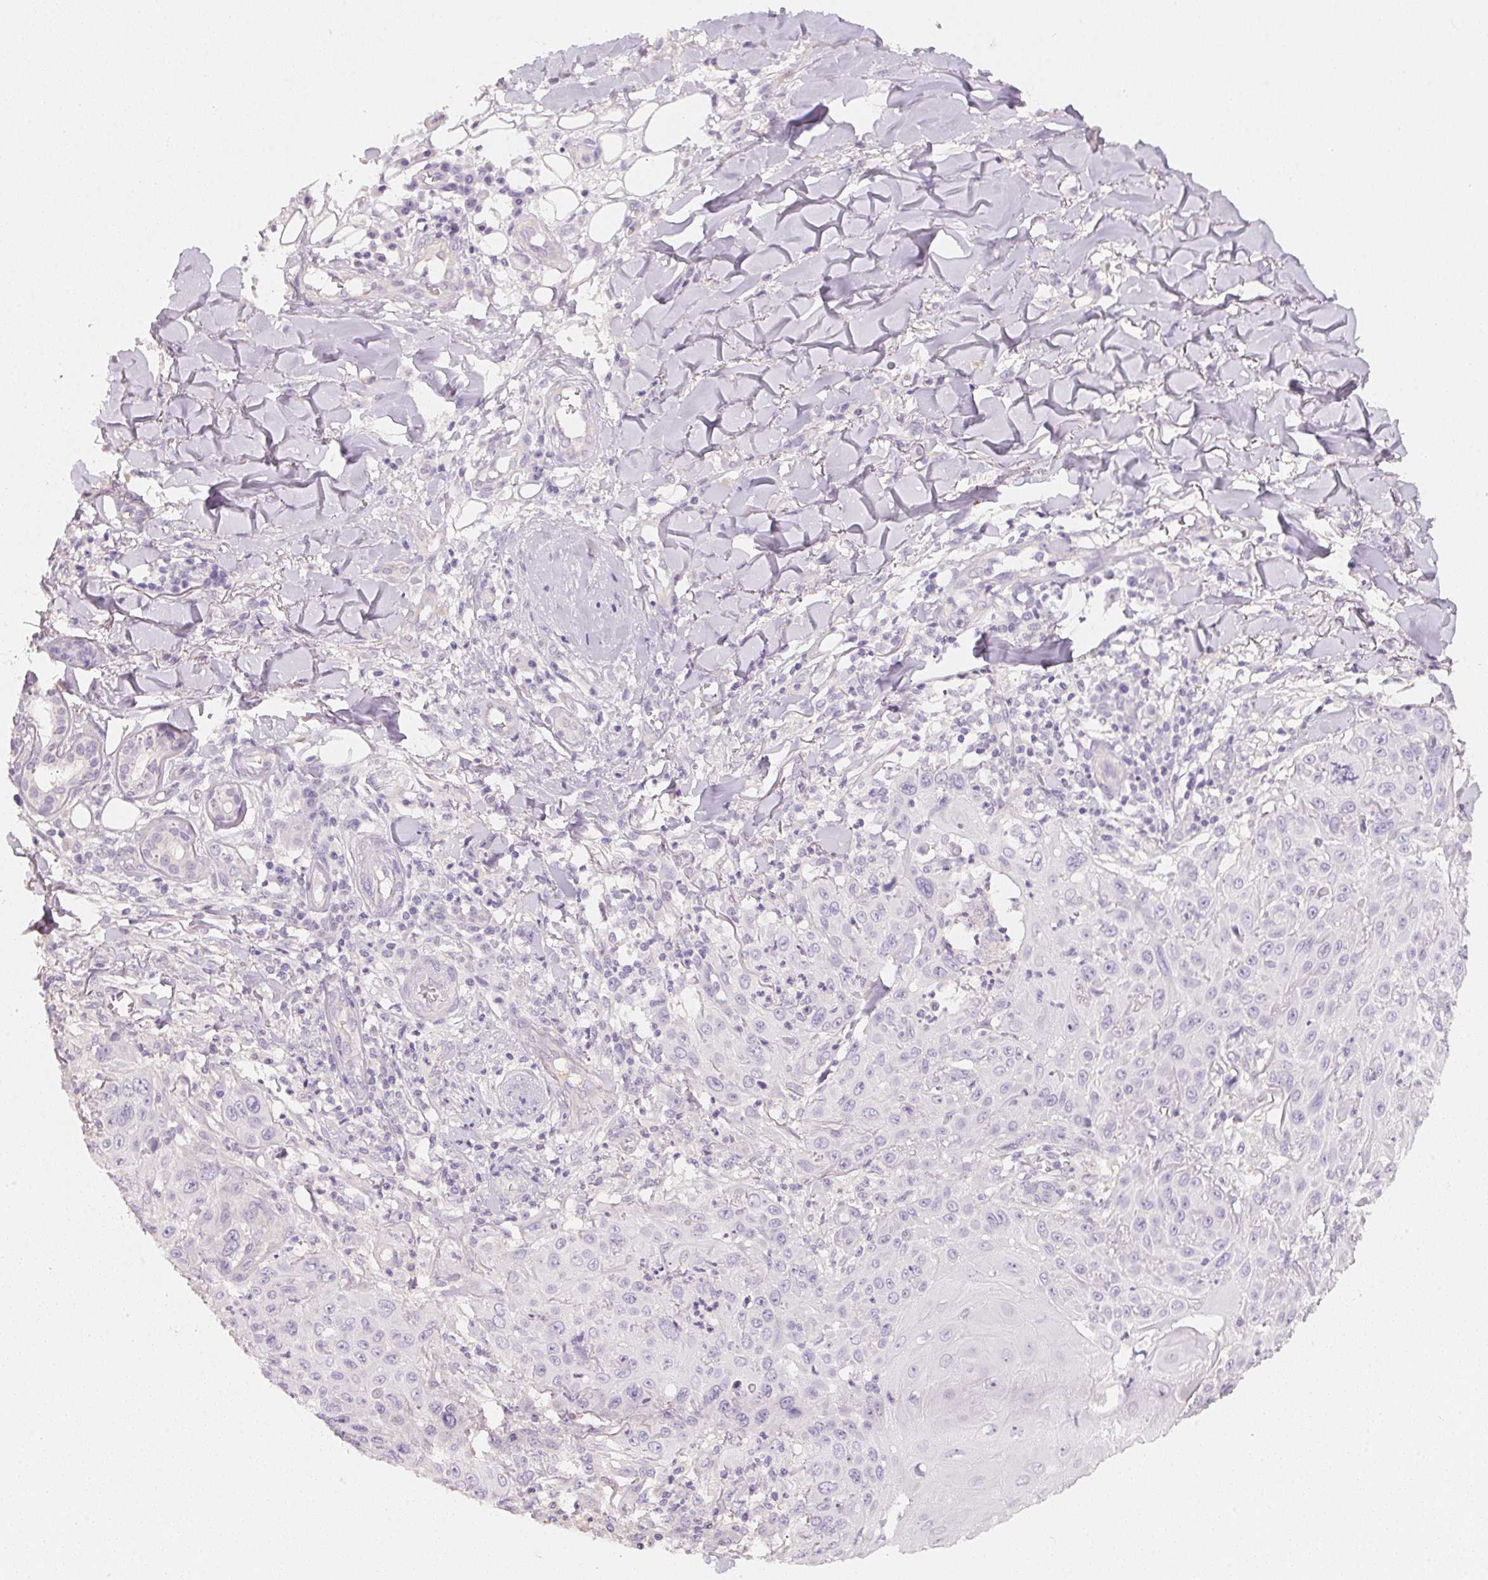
{"staining": {"intensity": "negative", "quantity": "none", "location": "none"}, "tissue": "skin cancer", "cell_type": "Tumor cells", "image_type": "cancer", "snomed": [{"axis": "morphology", "description": "Squamous cell carcinoma, NOS"}, {"axis": "topography", "description": "Skin"}], "caption": "Immunohistochemistry (IHC) of human skin cancer shows no staining in tumor cells. The staining was performed using DAB (3,3'-diaminobenzidine) to visualize the protein expression in brown, while the nuclei were stained in blue with hematoxylin (Magnification: 20x).", "gene": "ACP3", "patient": {"sex": "male", "age": 75}}